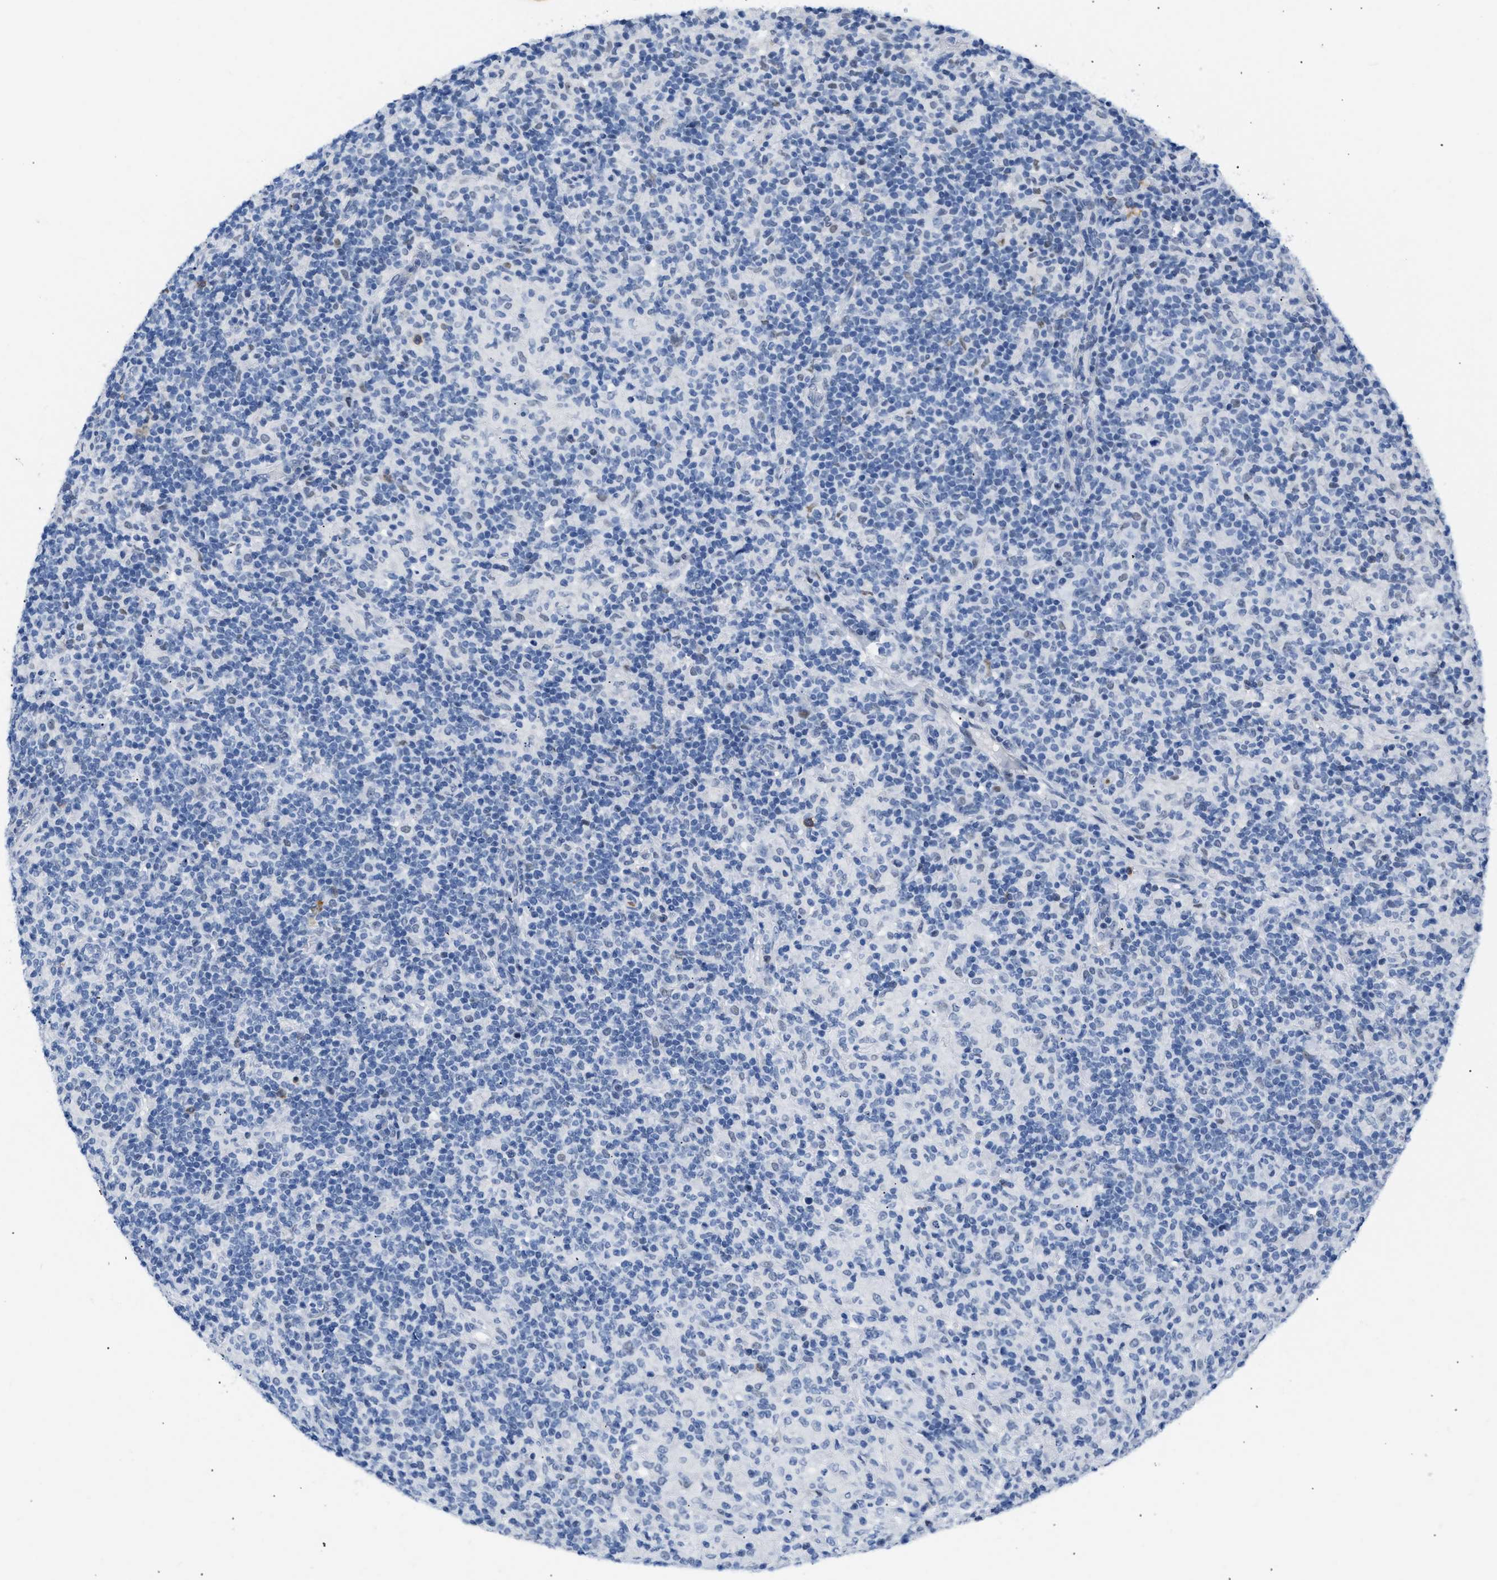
{"staining": {"intensity": "negative", "quantity": "none", "location": "none"}, "tissue": "lymphoma", "cell_type": "Tumor cells", "image_type": "cancer", "snomed": [{"axis": "morphology", "description": "Hodgkin's disease, NOS"}, {"axis": "topography", "description": "Lymph node"}], "caption": "Micrograph shows no significant protein staining in tumor cells of Hodgkin's disease.", "gene": "BOLL", "patient": {"sex": "male", "age": 70}}